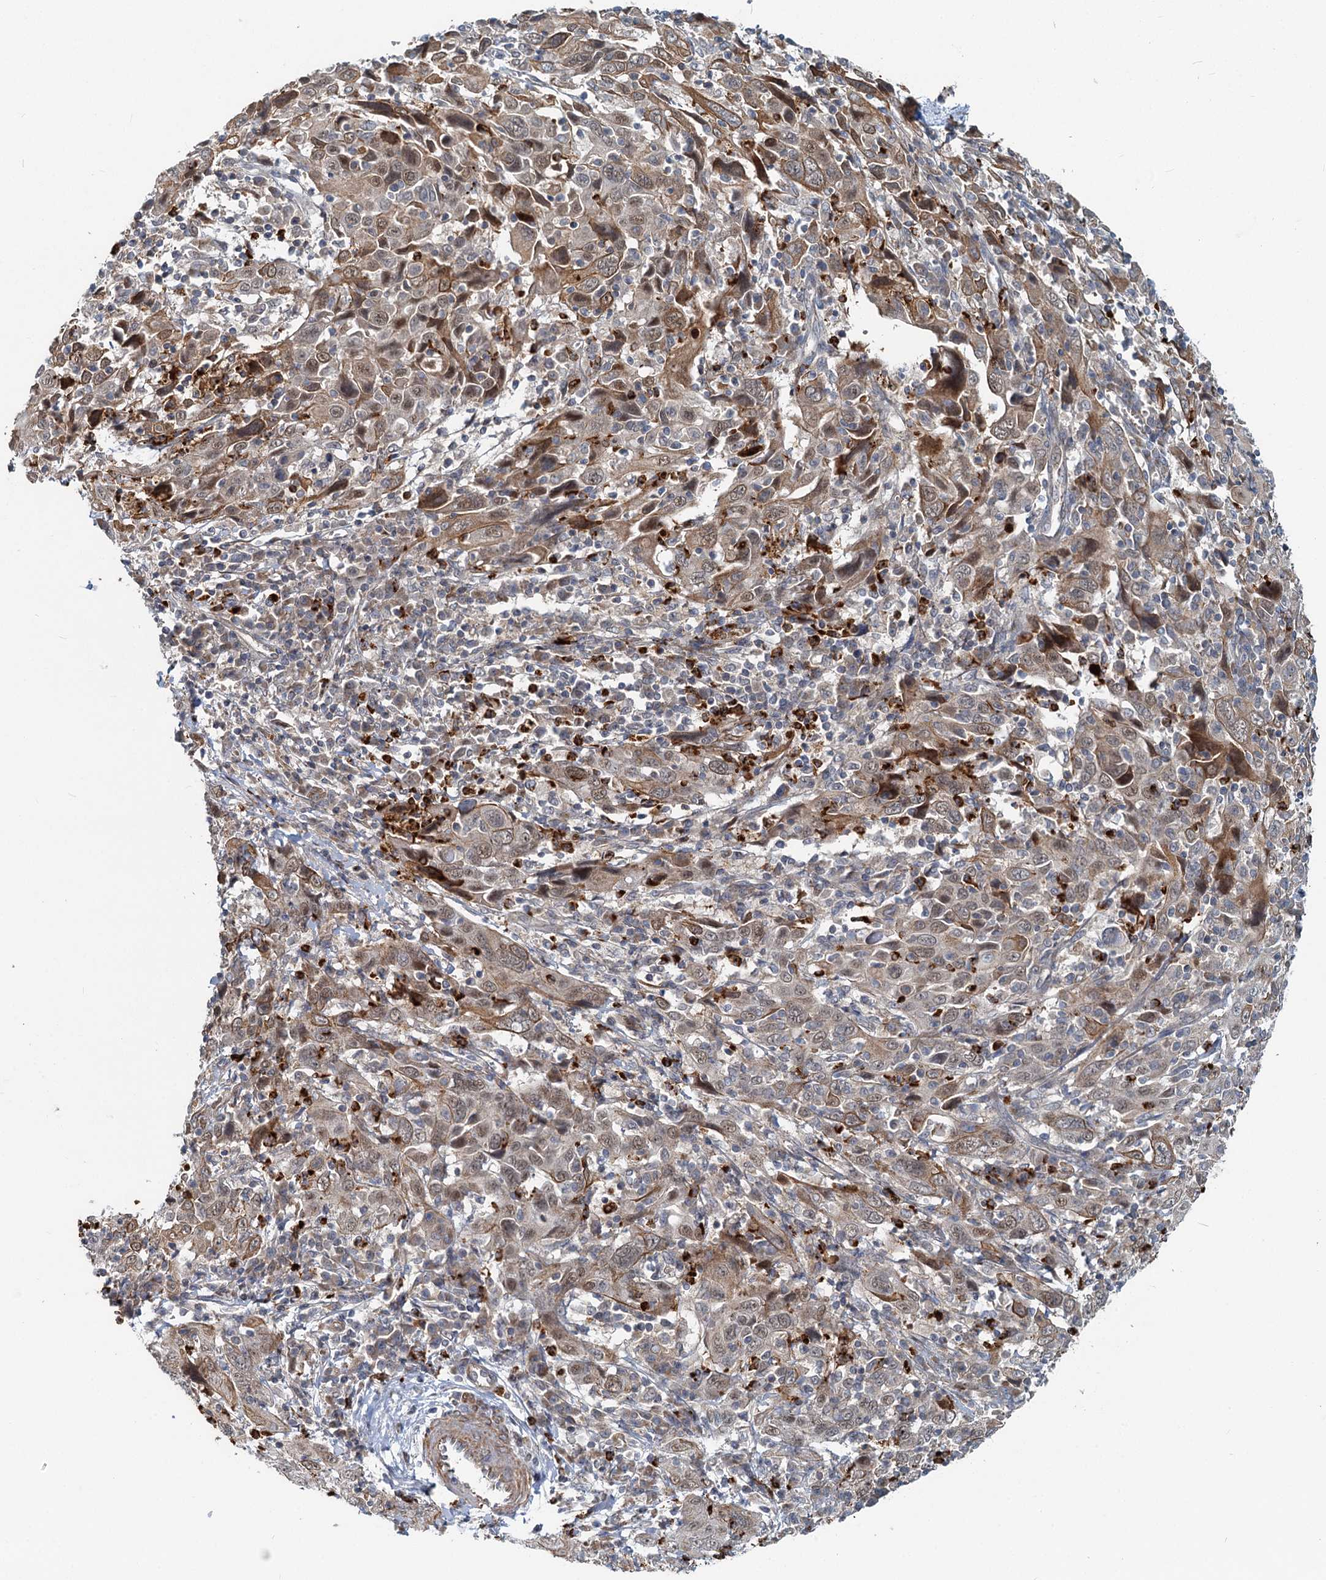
{"staining": {"intensity": "moderate", "quantity": ">75%", "location": "cytoplasmic/membranous"}, "tissue": "cervical cancer", "cell_type": "Tumor cells", "image_type": "cancer", "snomed": [{"axis": "morphology", "description": "Squamous cell carcinoma, NOS"}, {"axis": "topography", "description": "Cervix"}], "caption": "Protein staining by immunohistochemistry (IHC) shows moderate cytoplasmic/membranous staining in about >75% of tumor cells in cervical cancer (squamous cell carcinoma).", "gene": "ADCY2", "patient": {"sex": "female", "age": 46}}